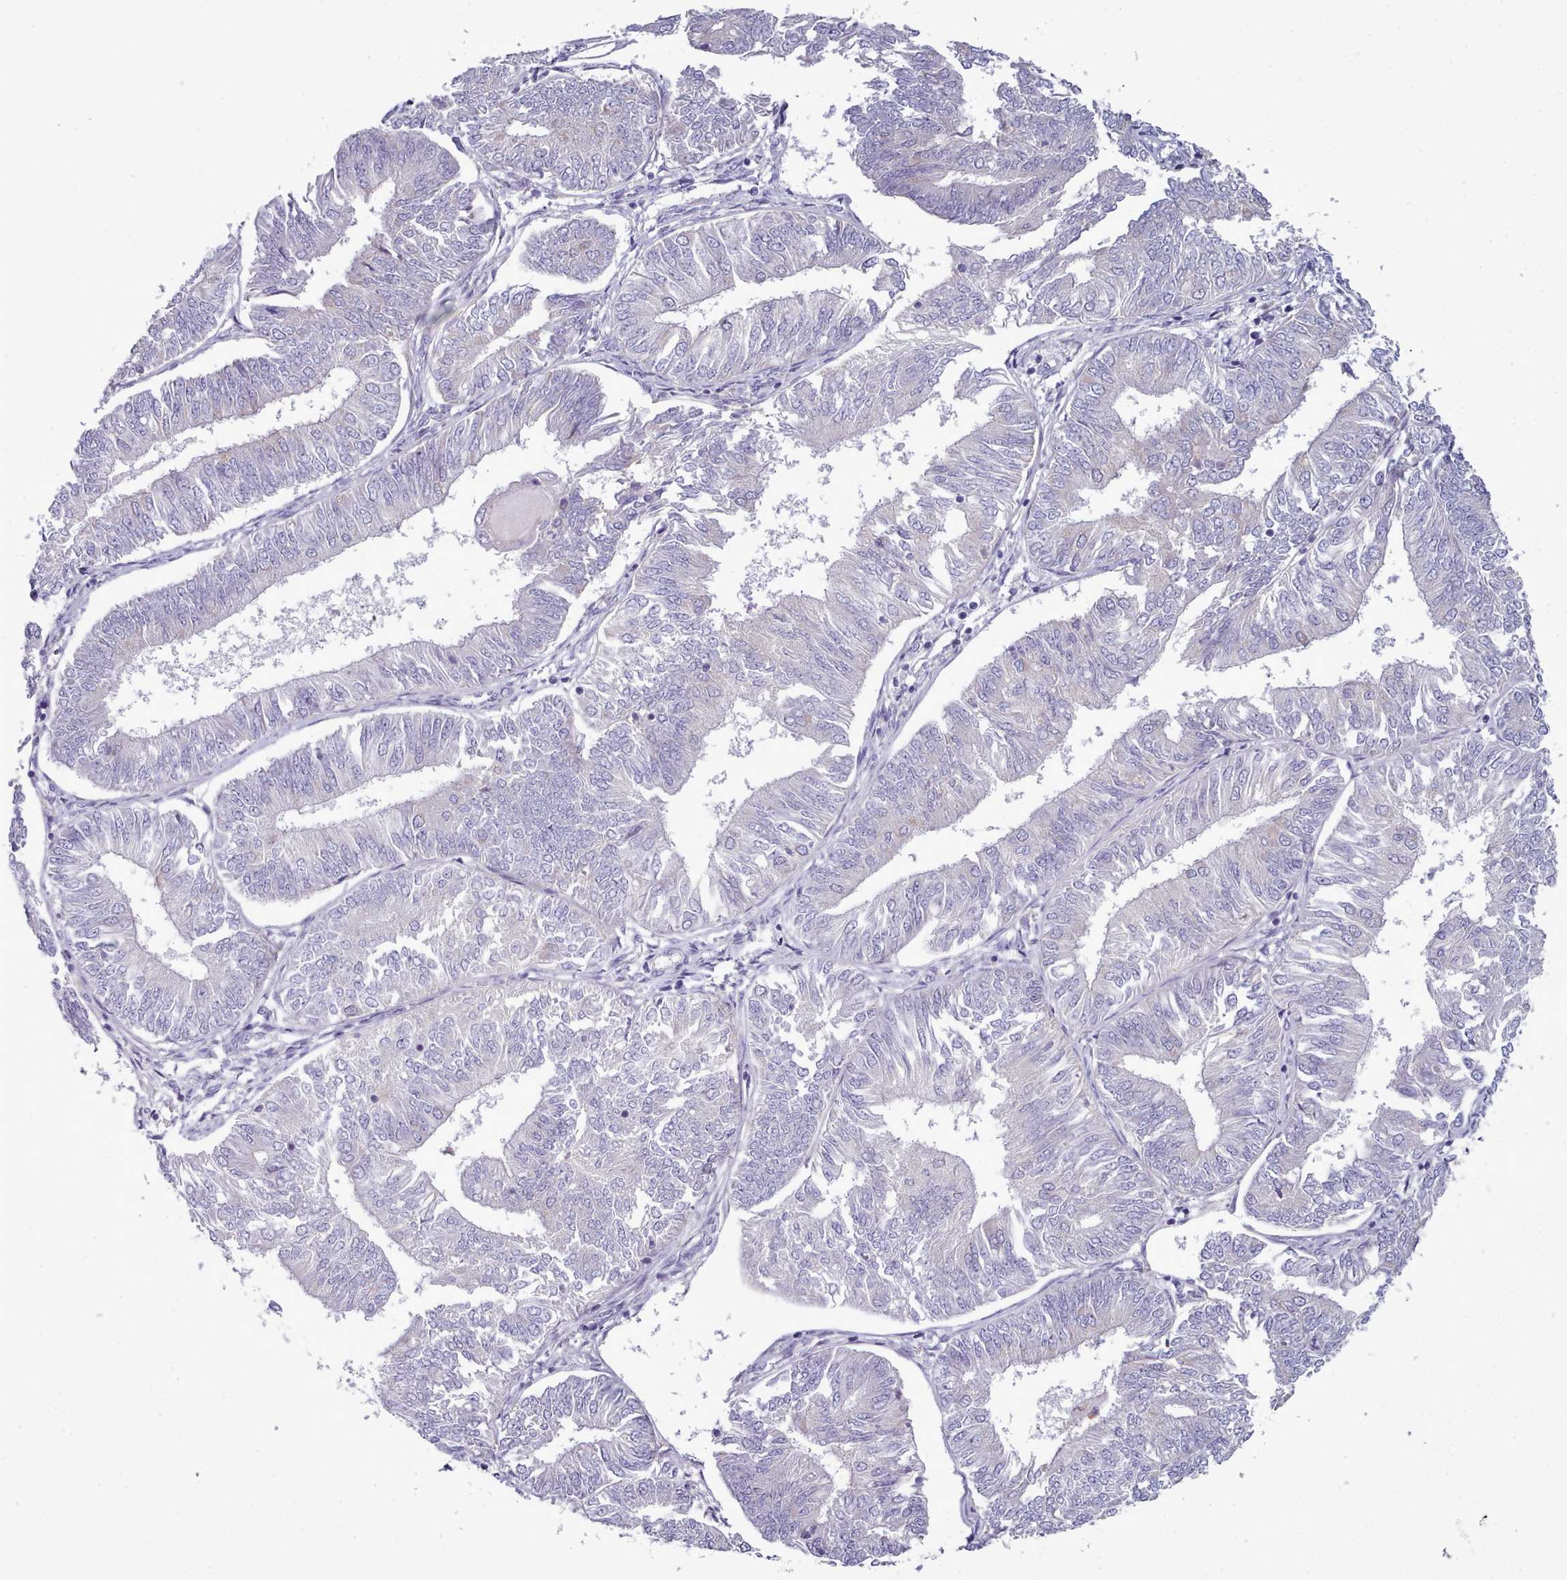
{"staining": {"intensity": "negative", "quantity": "none", "location": "none"}, "tissue": "endometrial cancer", "cell_type": "Tumor cells", "image_type": "cancer", "snomed": [{"axis": "morphology", "description": "Adenocarcinoma, NOS"}, {"axis": "topography", "description": "Endometrium"}], "caption": "There is no significant staining in tumor cells of endometrial cancer (adenocarcinoma).", "gene": "MYRFL", "patient": {"sex": "female", "age": 58}}